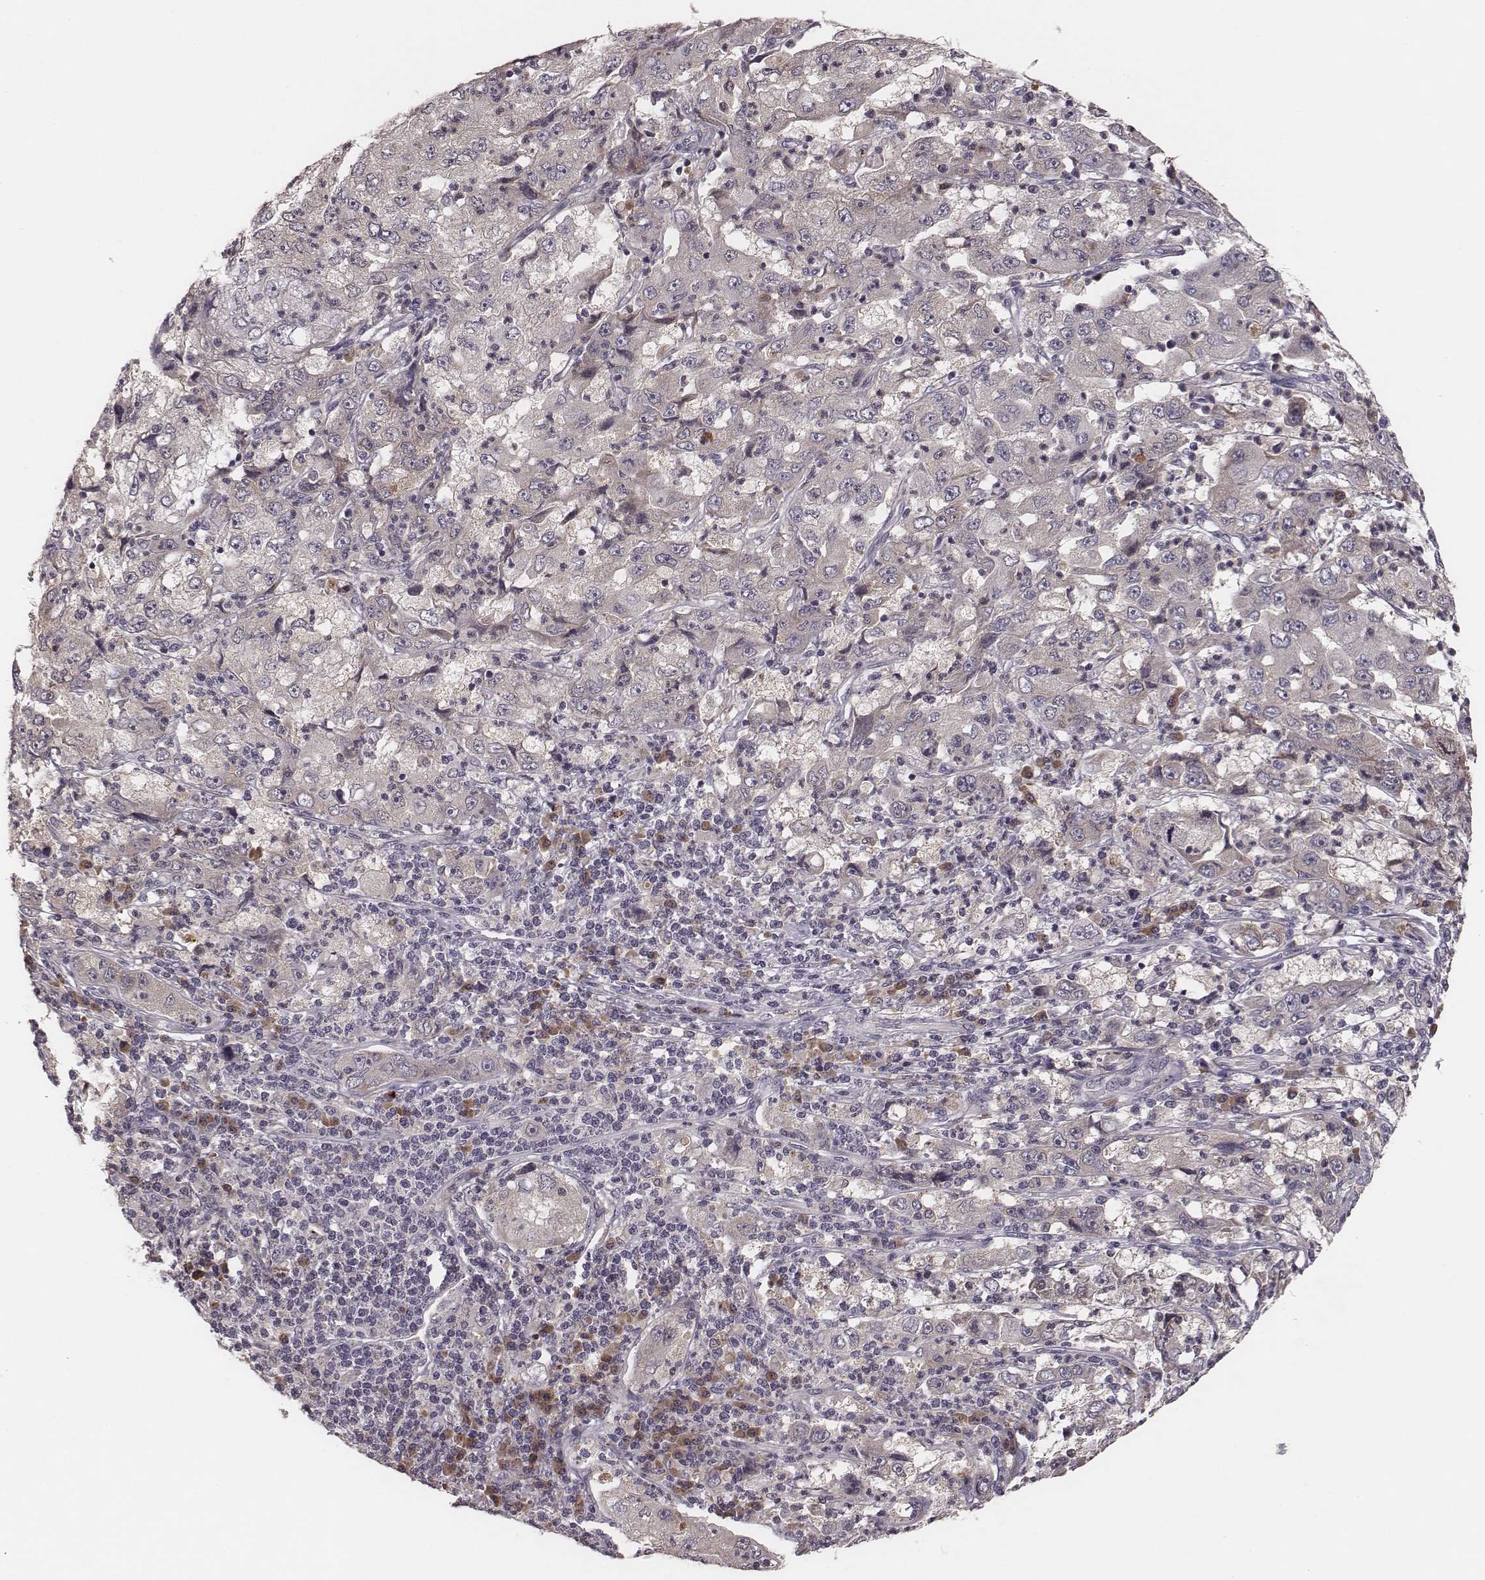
{"staining": {"intensity": "negative", "quantity": "none", "location": "none"}, "tissue": "cervical cancer", "cell_type": "Tumor cells", "image_type": "cancer", "snomed": [{"axis": "morphology", "description": "Squamous cell carcinoma, NOS"}, {"axis": "topography", "description": "Cervix"}], "caption": "The image reveals no staining of tumor cells in squamous cell carcinoma (cervical).", "gene": "P2RX5", "patient": {"sex": "female", "age": 36}}